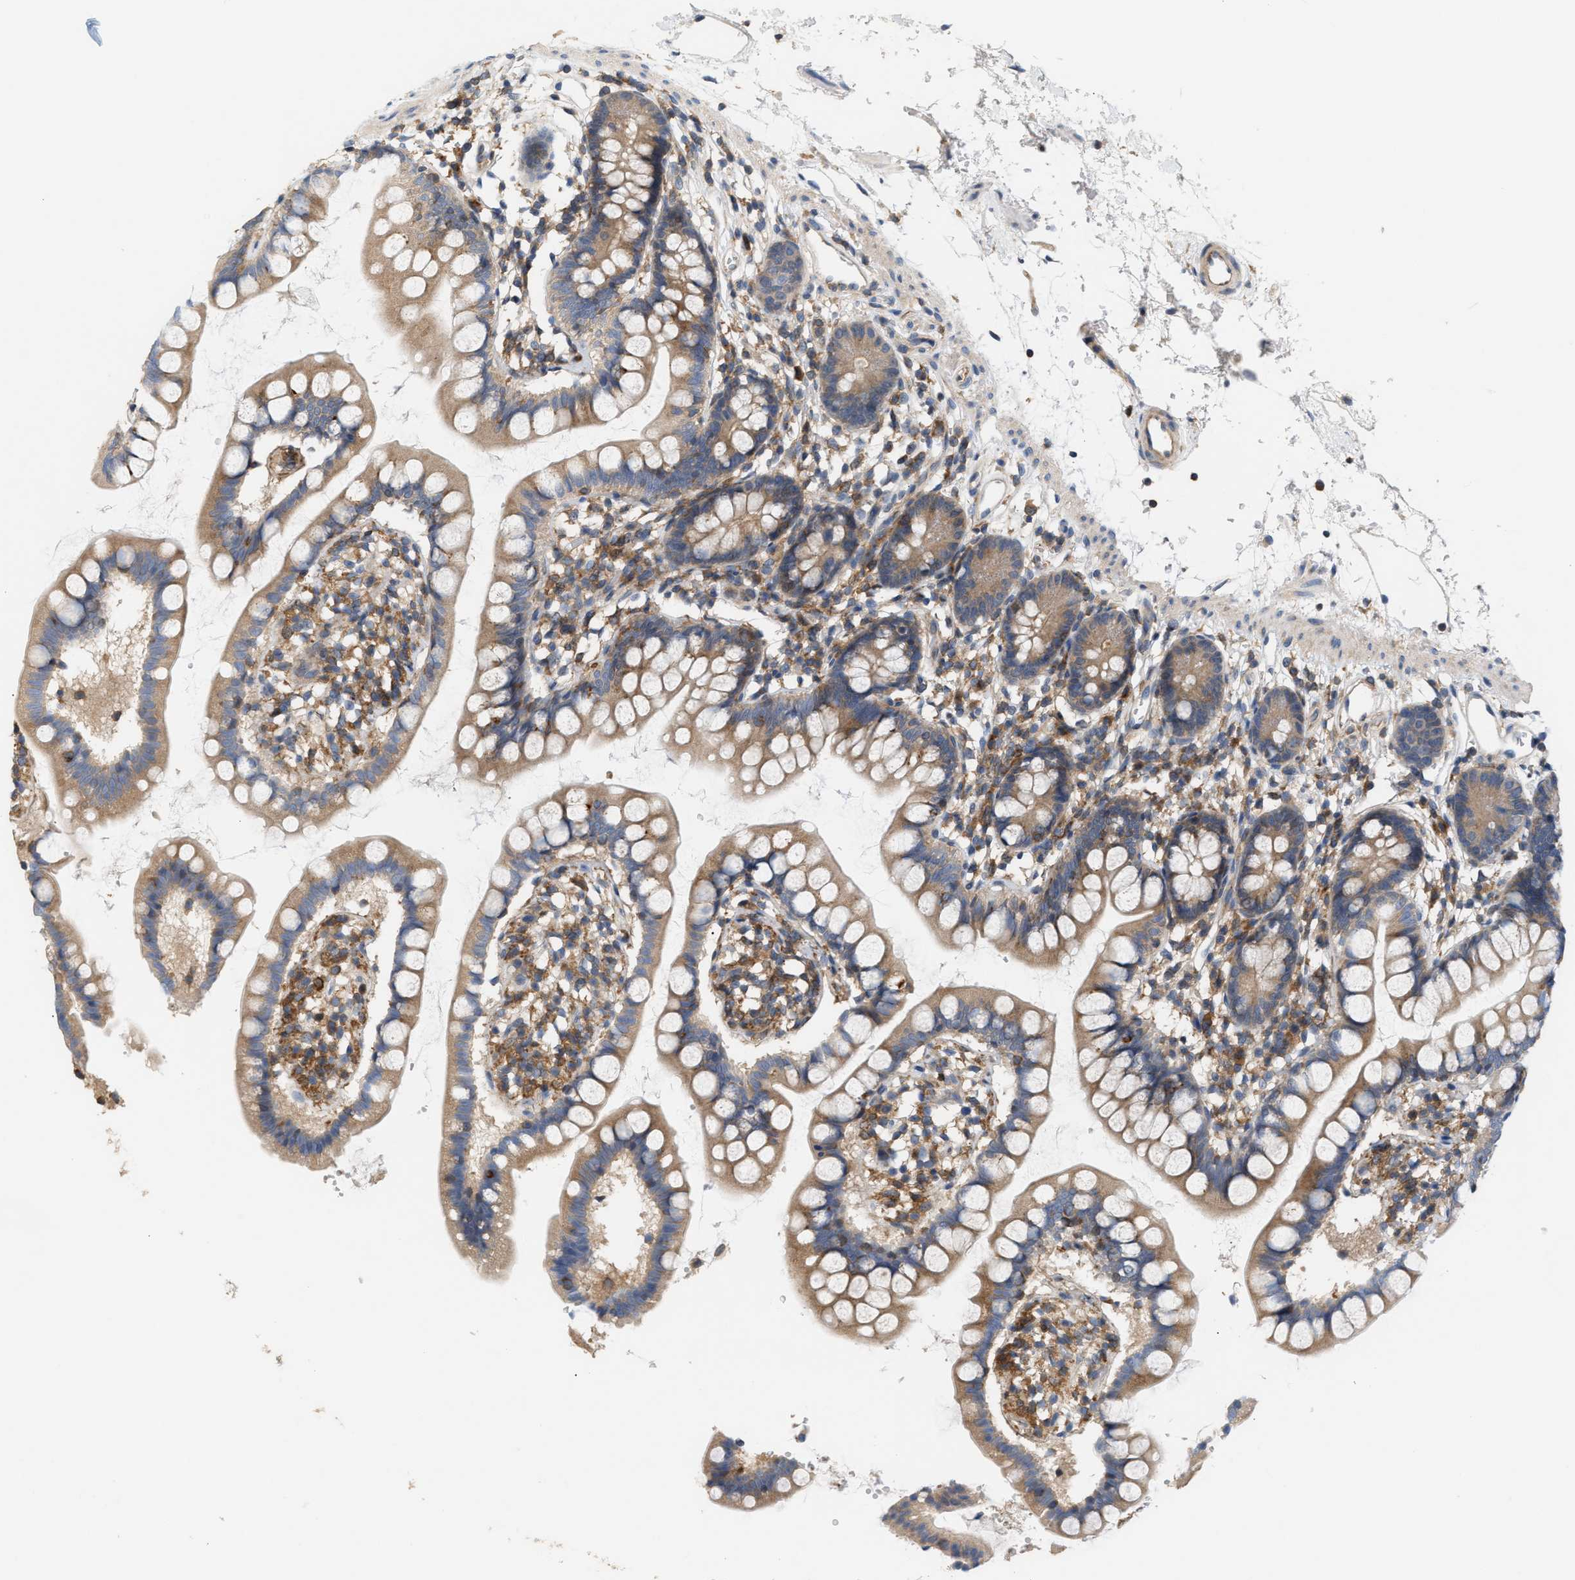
{"staining": {"intensity": "moderate", "quantity": ">75%", "location": "cytoplasmic/membranous"}, "tissue": "small intestine", "cell_type": "Glandular cells", "image_type": "normal", "snomed": [{"axis": "morphology", "description": "Normal tissue, NOS"}, {"axis": "topography", "description": "Small intestine"}], "caption": "Protein expression by immunohistochemistry (IHC) shows moderate cytoplasmic/membranous expression in about >75% of glandular cells in unremarkable small intestine. (DAB (3,3'-diaminobenzidine) IHC with brightfield microscopy, high magnification).", "gene": "DBNL", "patient": {"sex": "female", "age": 84}}